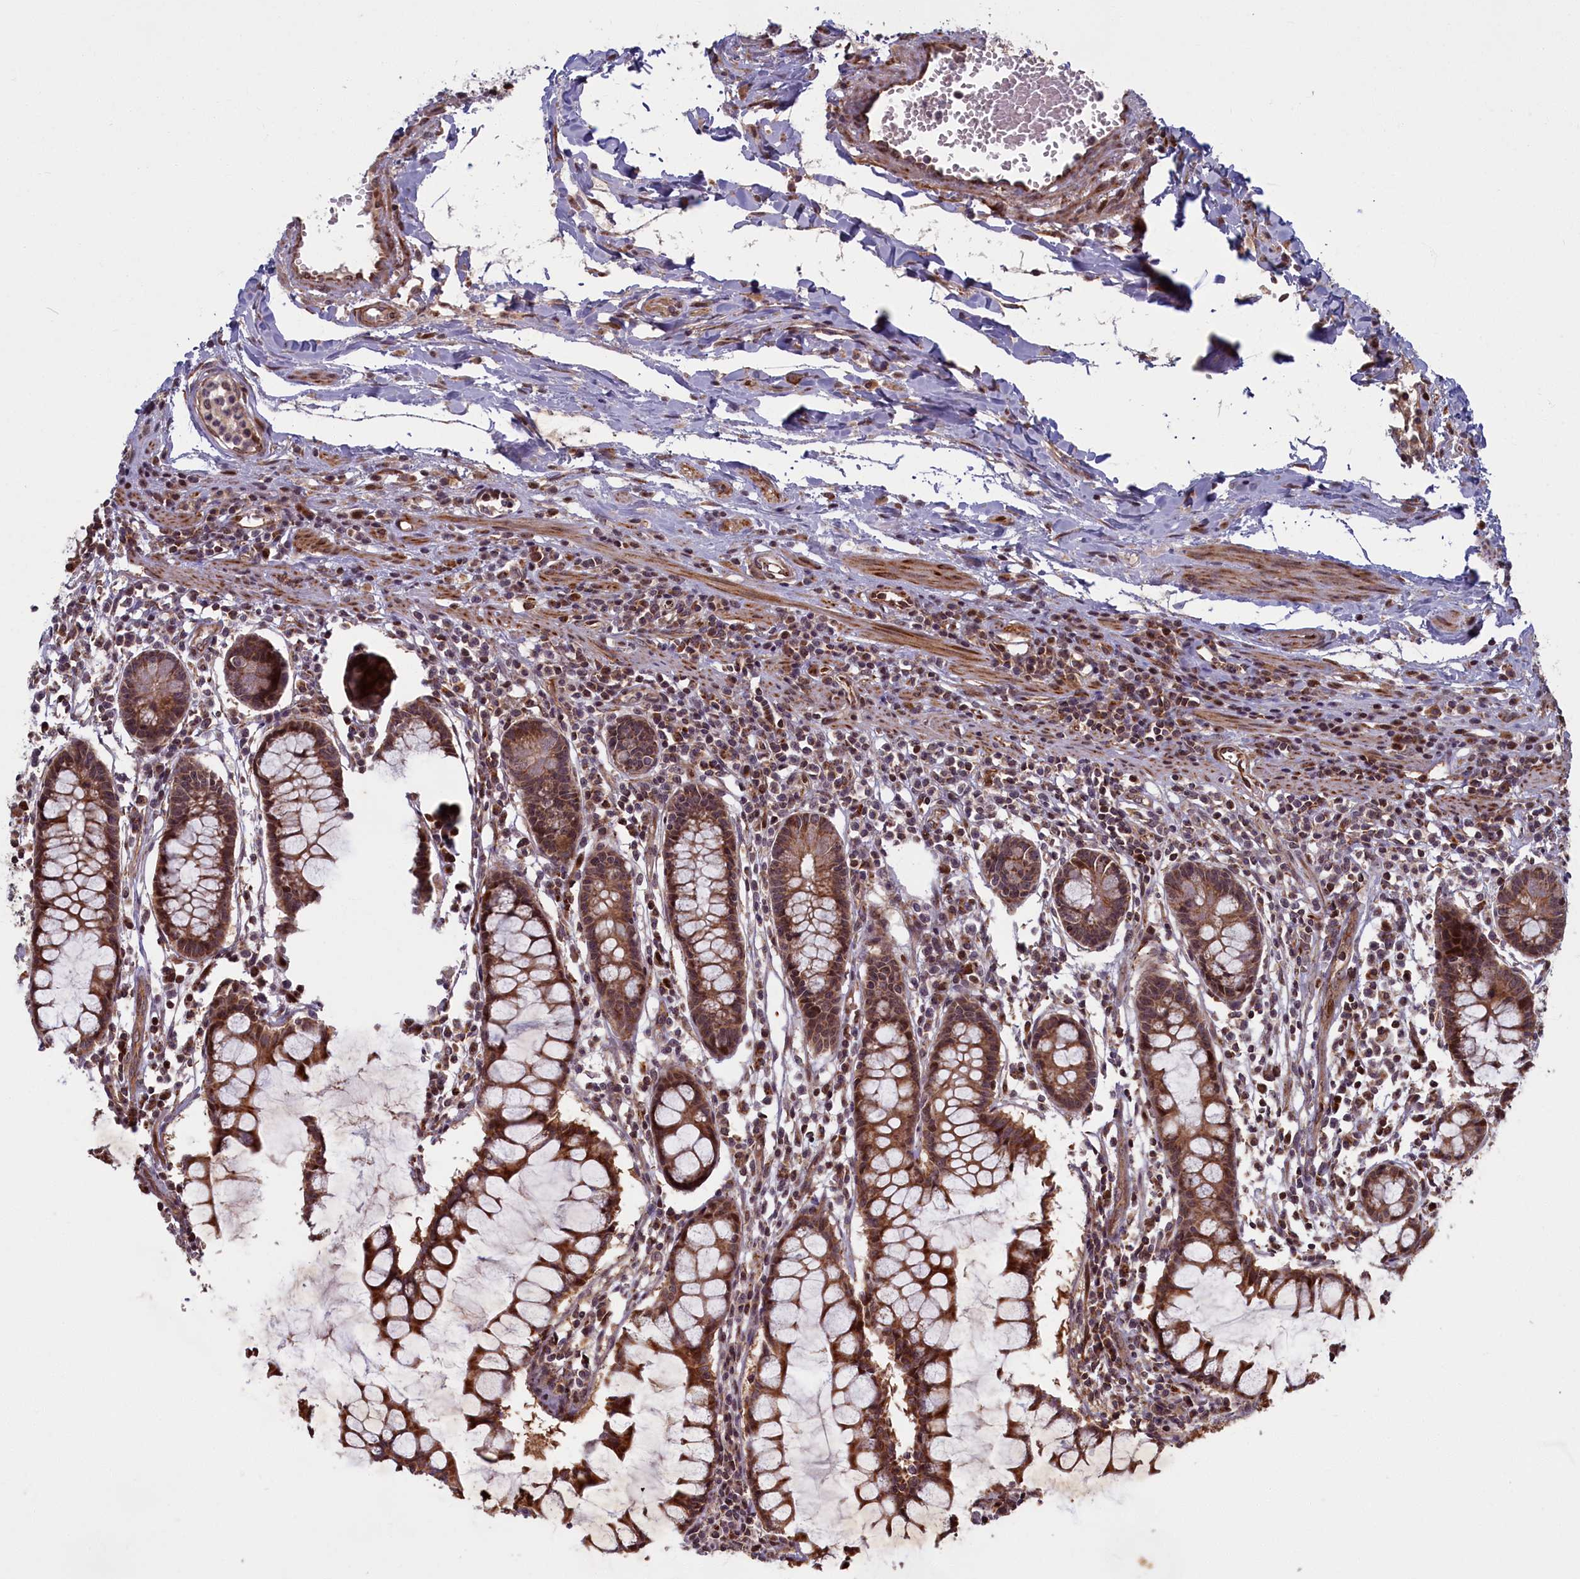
{"staining": {"intensity": "strong", "quantity": ">75%", "location": "cytoplasmic/membranous"}, "tissue": "colon", "cell_type": "Endothelial cells", "image_type": "normal", "snomed": [{"axis": "morphology", "description": "Normal tissue, NOS"}, {"axis": "morphology", "description": "Adenocarcinoma, NOS"}, {"axis": "topography", "description": "Colon"}], "caption": "Colon stained with immunohistochemistry displays strong cytoplasmic/membranous expression in approximately >75% of endothelial cells.", "gene": "PLA2G10", "patient": {"sex": "female", "age": 55}}